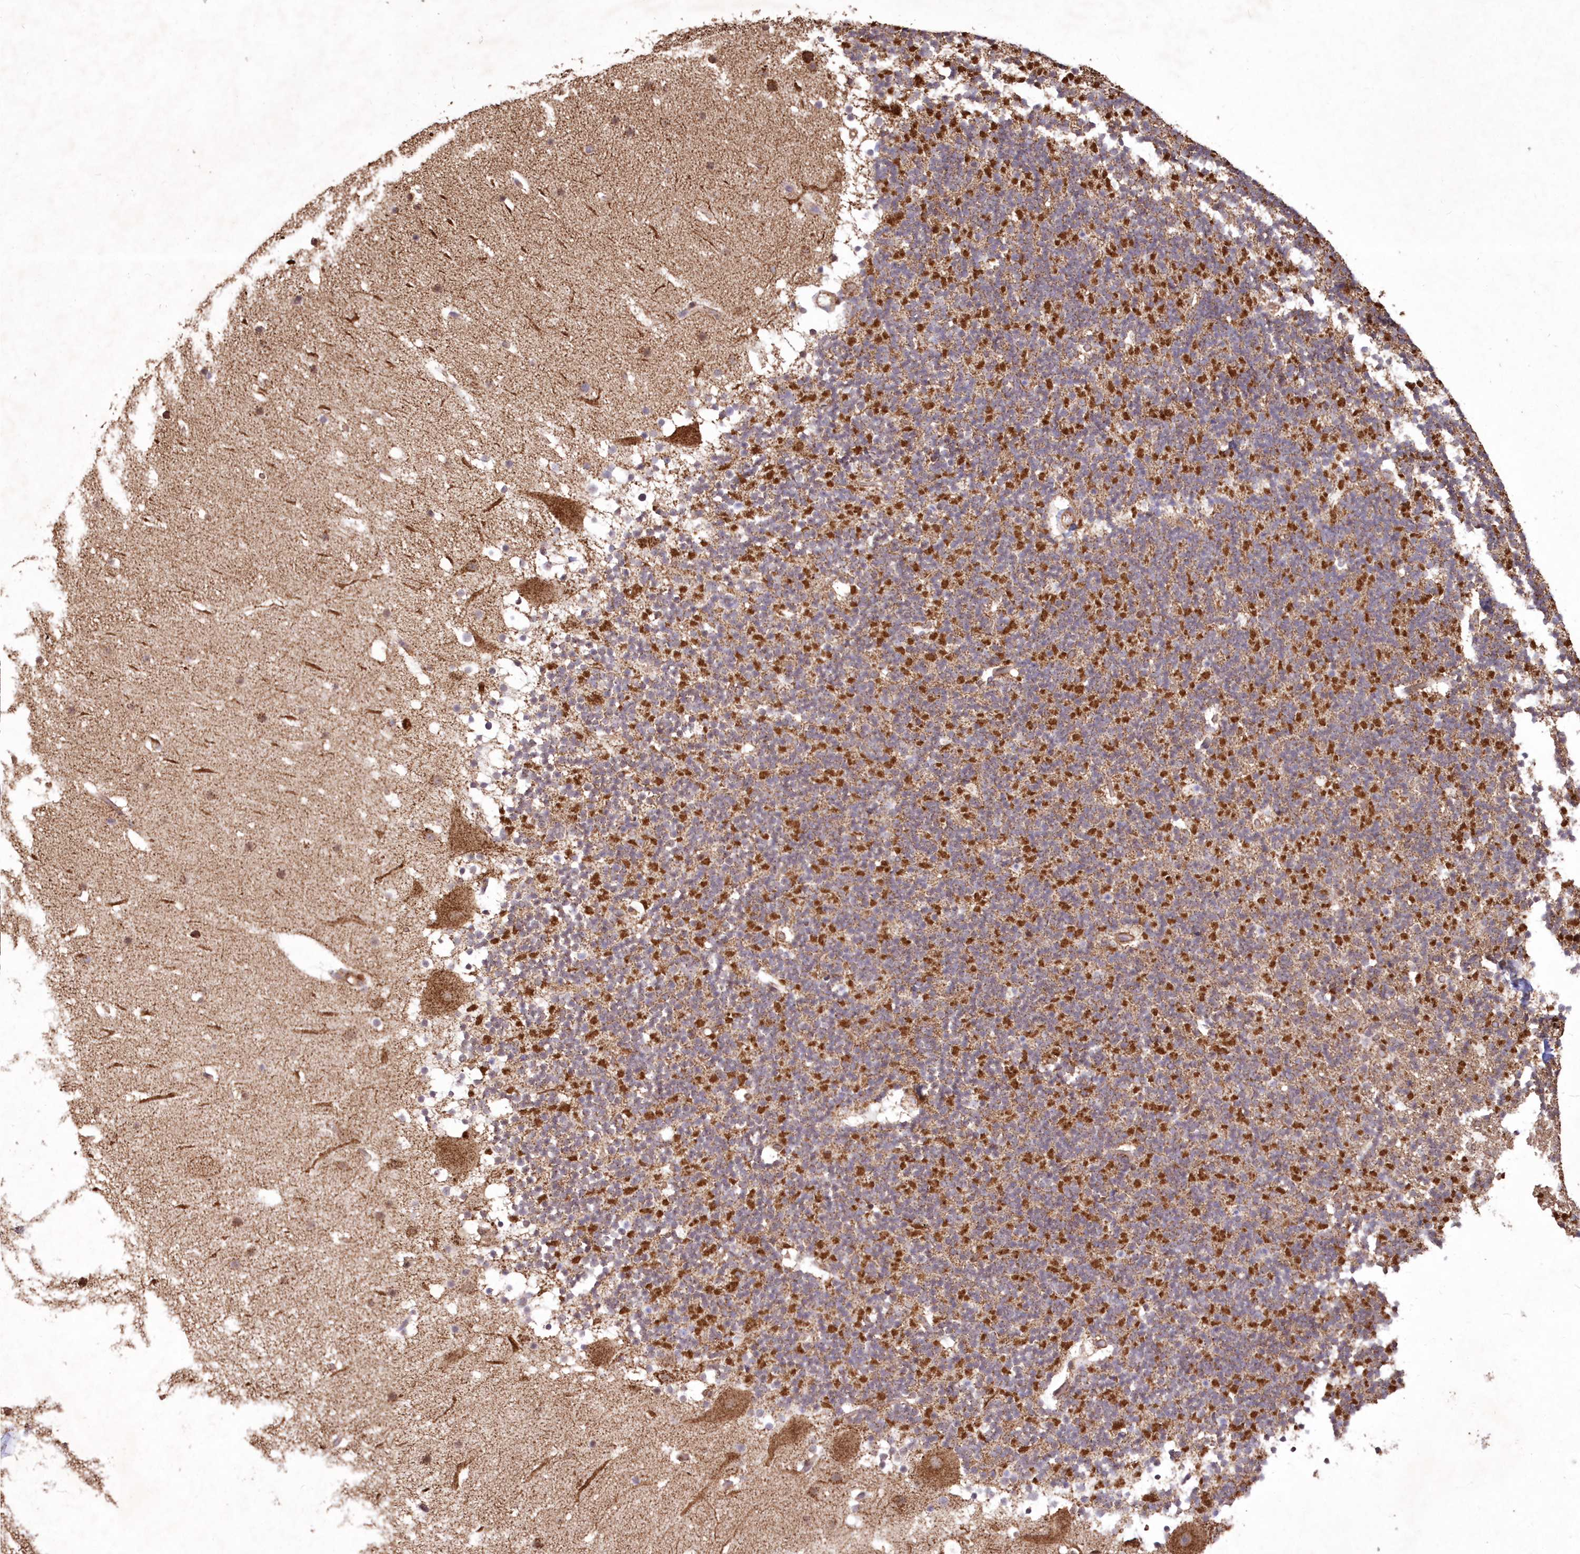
{"staining": {"intensity": "strong", "quantity": "25%-75%", "location": "cytoplasmic/membranous"}, "tissue": "cerebellum", "cell_type": "Cells in granular layer", "image_type": "normal", "snomed": [{"axis": "morphology", "description": "Normal tissue, NOS"}, {"axis": "topography", "description": "Cerebellum"}], "caption": "DAB (3,3'-diaminobenzidine) immunohistochemical staining of normal human cerebellum displays strong cytoplasmic/membranous protein positivity in about 25%-75% of cells in granular layer.", "gene": "TMEM139", "patient": {"sex": "male", "age": 57}}